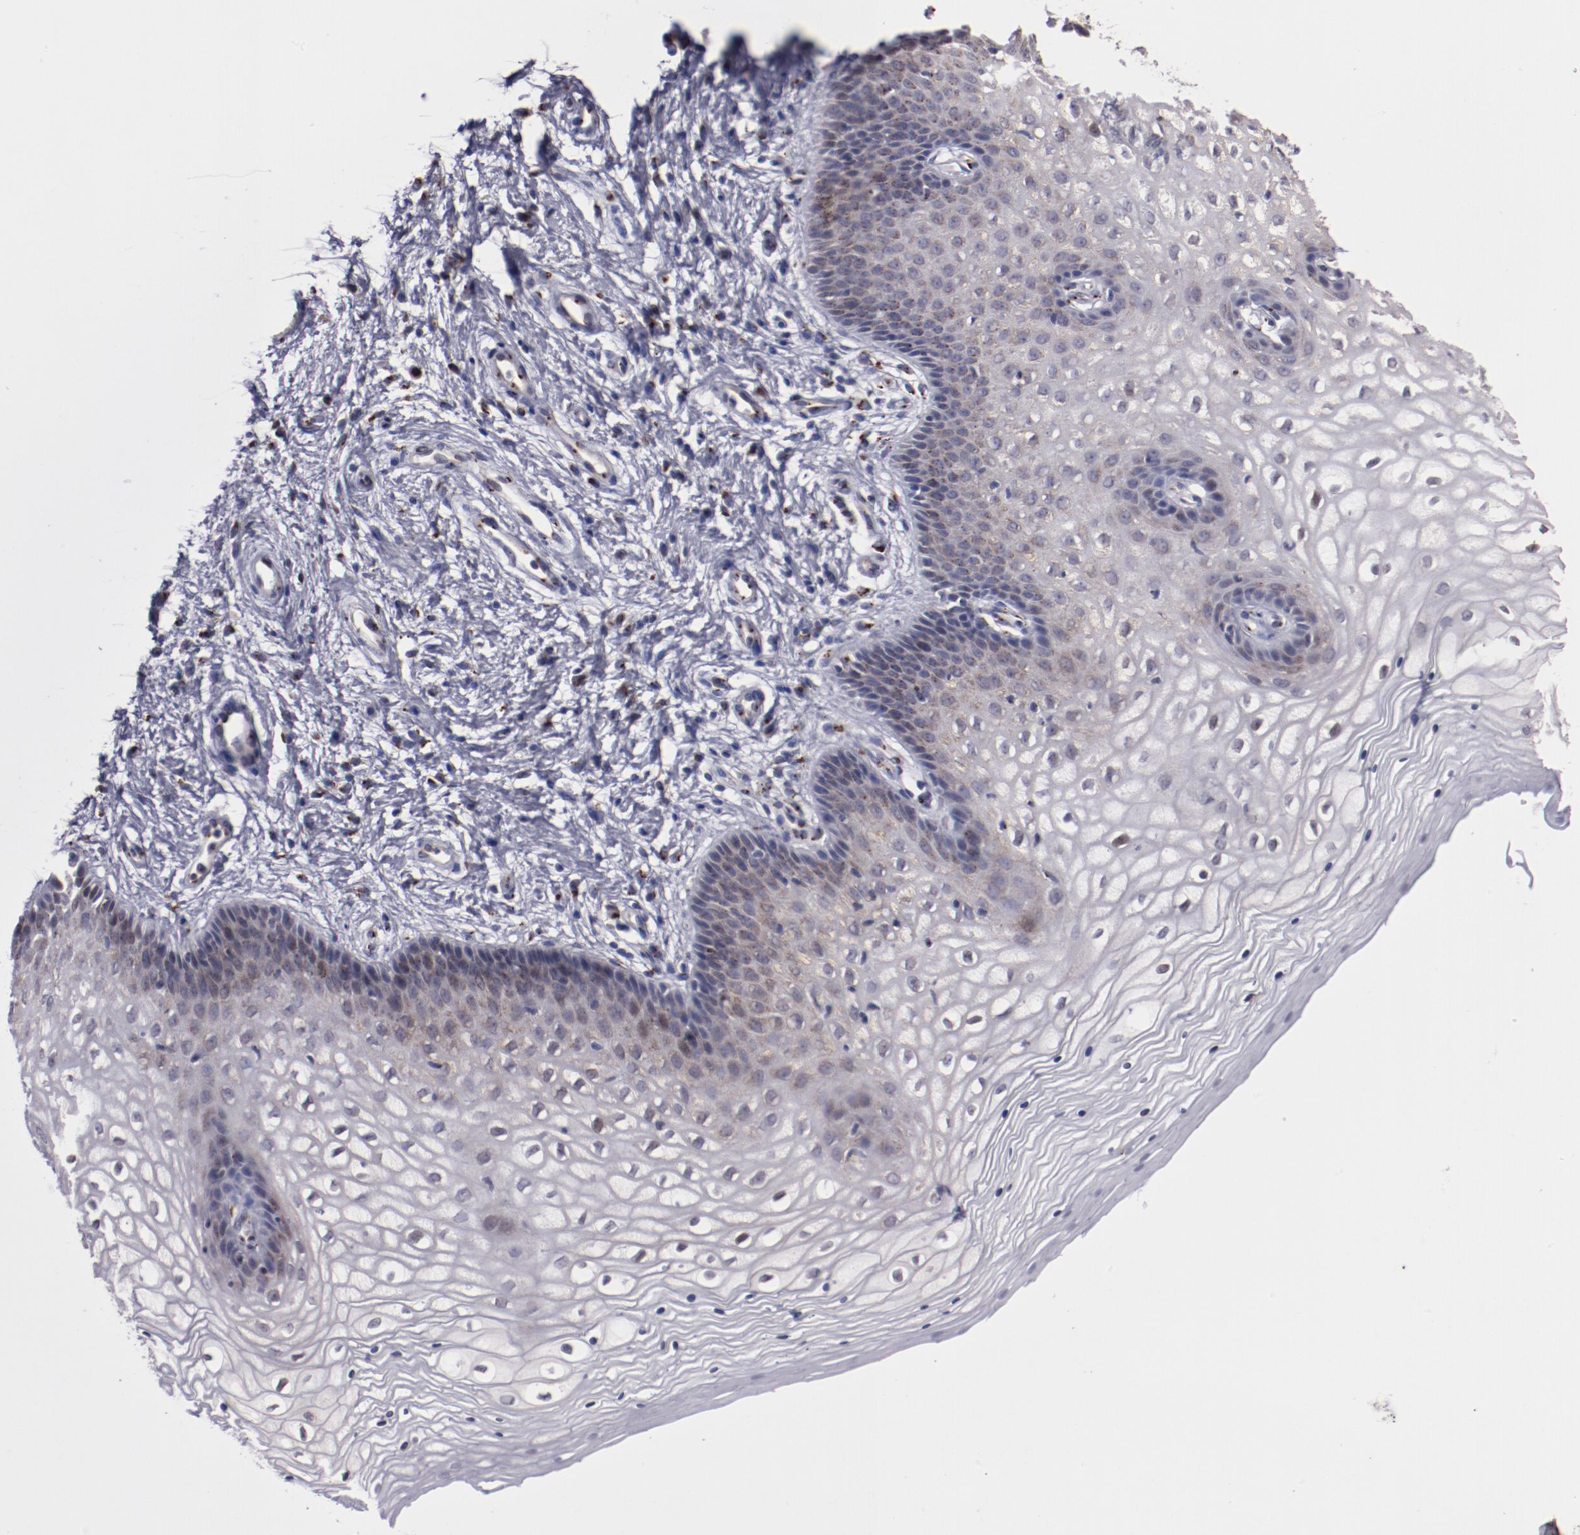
{"staining": {"intensity": "weak", "quantity": "<25%", "location": "cytoplasmic/membranous"}, "tissue": "vagina", "cell_type": "Squamous epithelial cells", "image_type": "normal", "snomed": [{"axis": "morphology", "description": "Normal tissue, NOS"}, {"axis": "topography", "description": "Vagina"}], "caption": "Protein analysis of unremarkable vagina exhibits no significant expression in squamous epithelial cells.", "gene": "GOLIM4", "patient": {"sex": "female", "age": 34}}